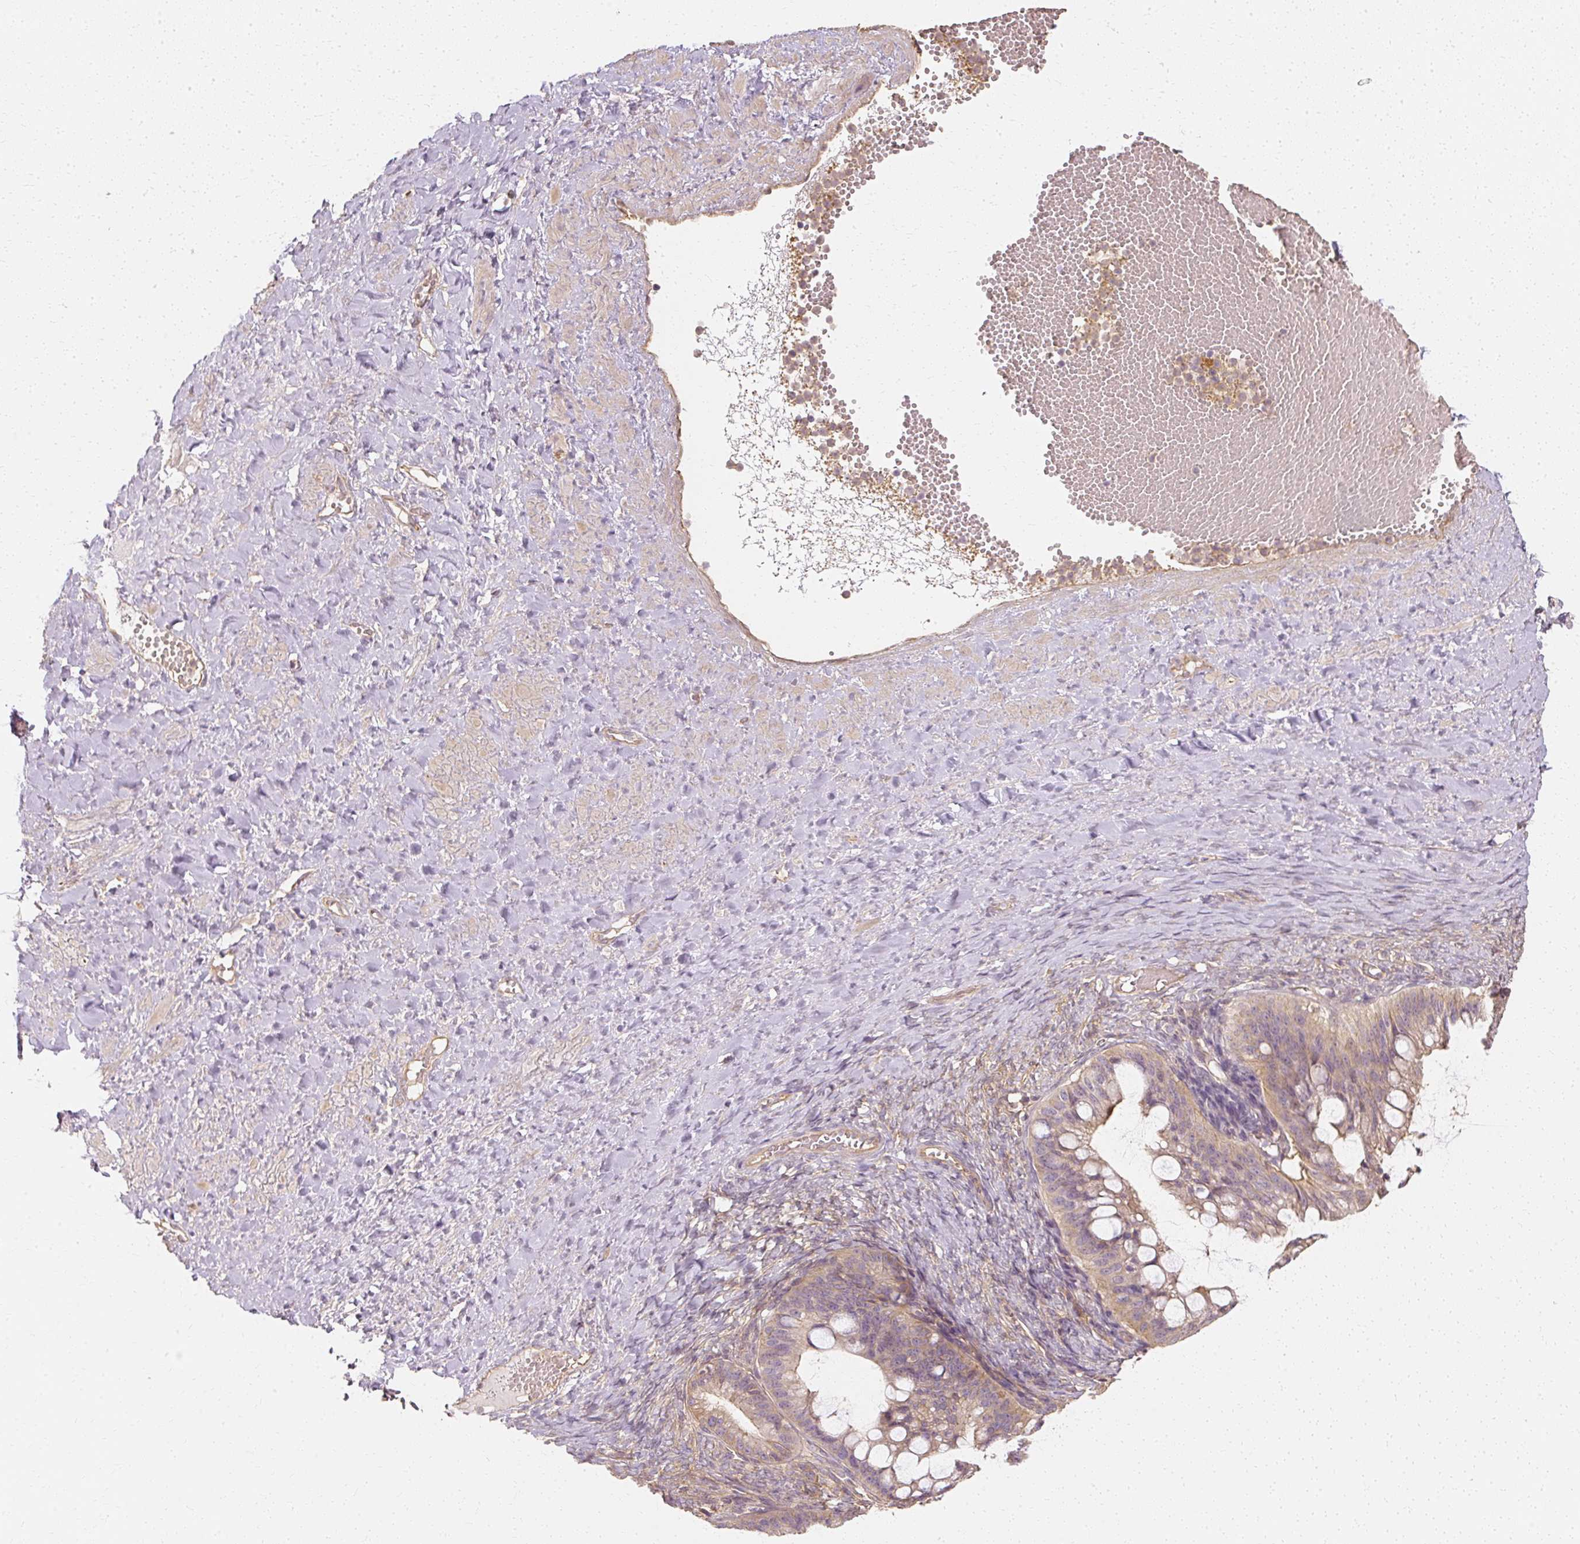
{"staining": {"intensity": "weak", "quantity": ">75%", "location": "cytoplasmic/membranous"}, "tissue": "ovarian cancer", "cell_type": "Tumor cells", "image_type": "cancer", "snomed": [{"axis": "morphology", "description": "Cystadenocarcinoma, mucinous, NOS"}, {"axis": "topography", "description": "Ovary"}], "caption": "Ovarian cancer (mucinous cystadenocarcinoma) was stained to show a protein in brown. There is low levels of weak cytoplasmic/membranous positivity in approximately >75% of tumor cells.", "gene": "GNAQ", "patient": {"sex": "female", "age": 73}}